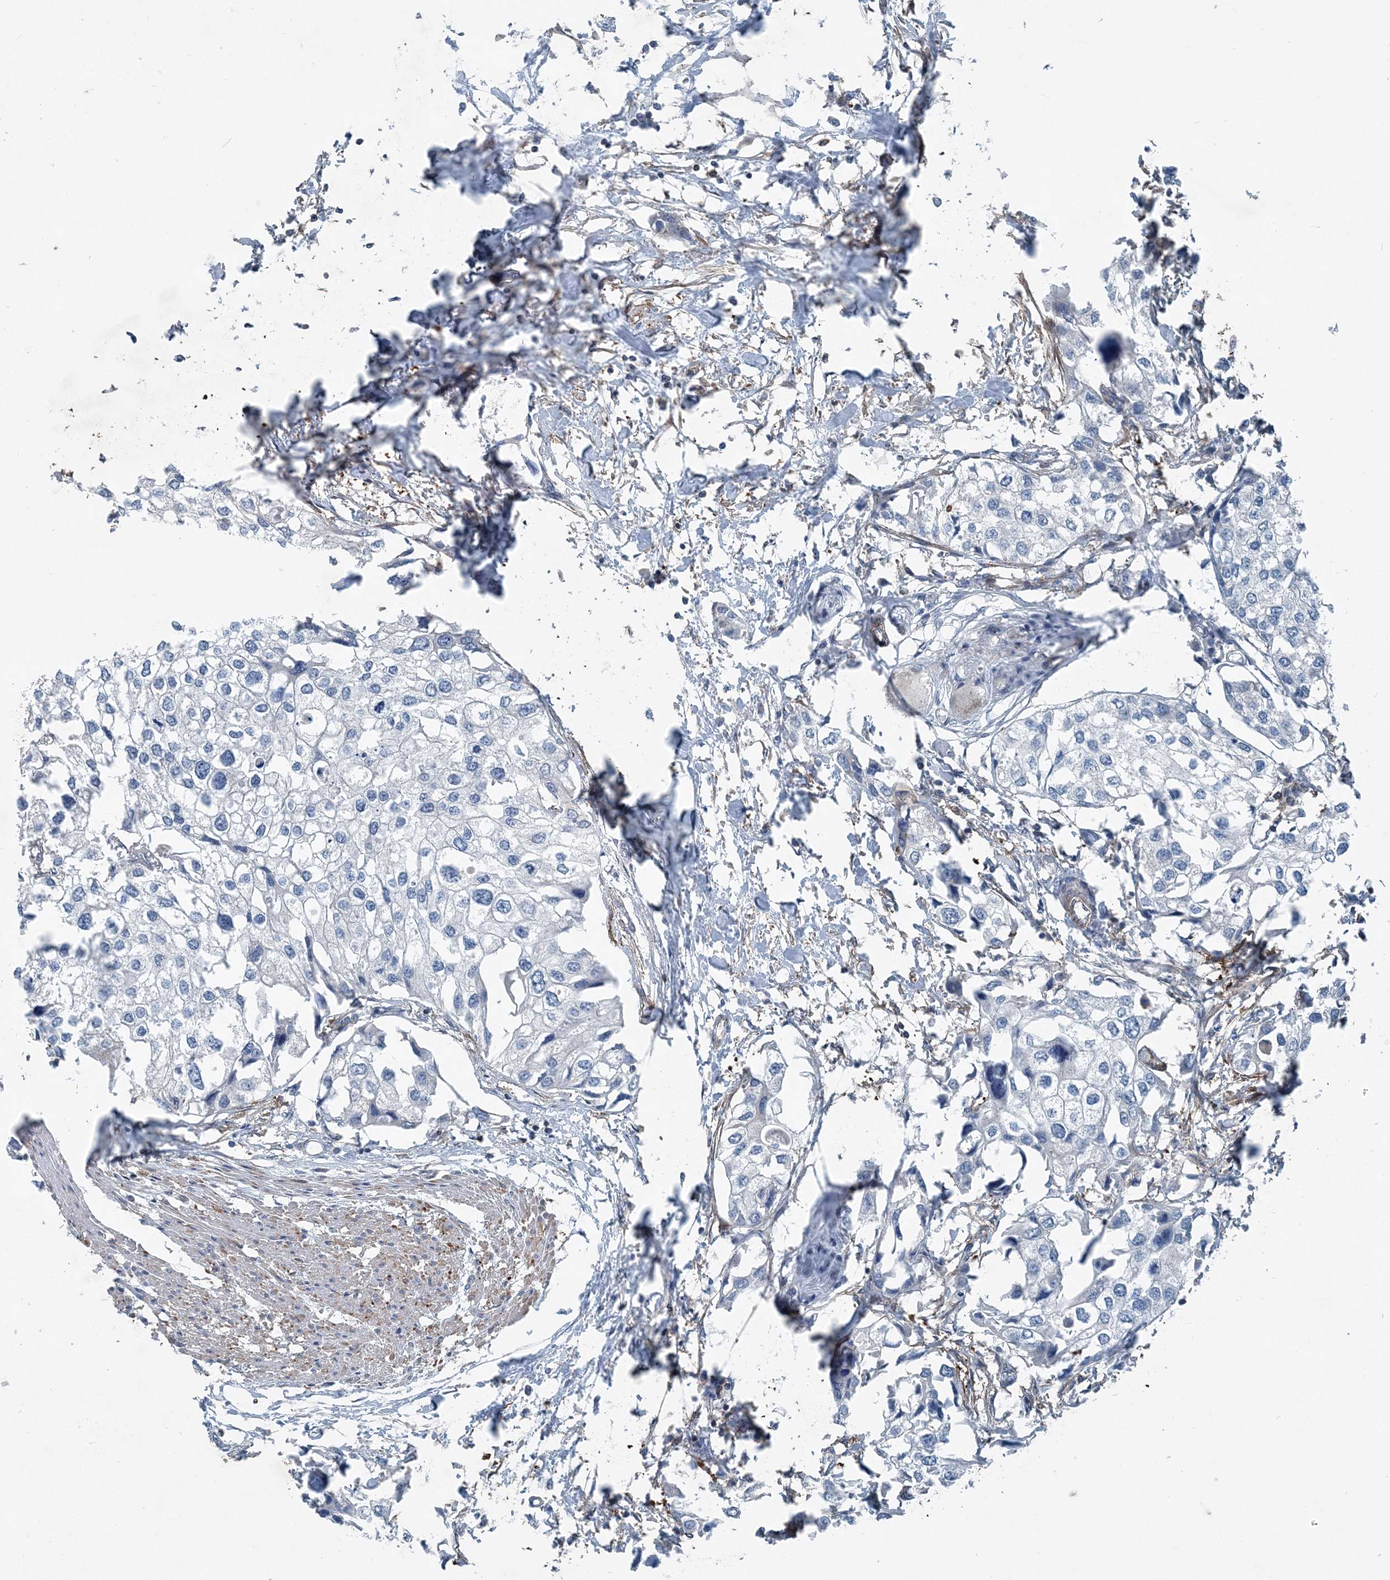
{"staining": {"intensity": "negative", "quantity": "none", "location": "none"}, "tissue": "urothelial cancer", "cell_type": "Tumor cells", "image_type": "cancer", "snomed": [{"axis": "morphology", "description": "Urothelial carcinoma, High grade"}, {"axis": "topography", "description": "Urinary bladder"}], "caption": "A high-resolution photomicrograph shows immunohistochemistry staining of high-grade urothelial carcinoma, which reveals no significant positivity in tumor cells.", "gene": "DGUOK", "patient": {"sex": "male", "age": 64}}